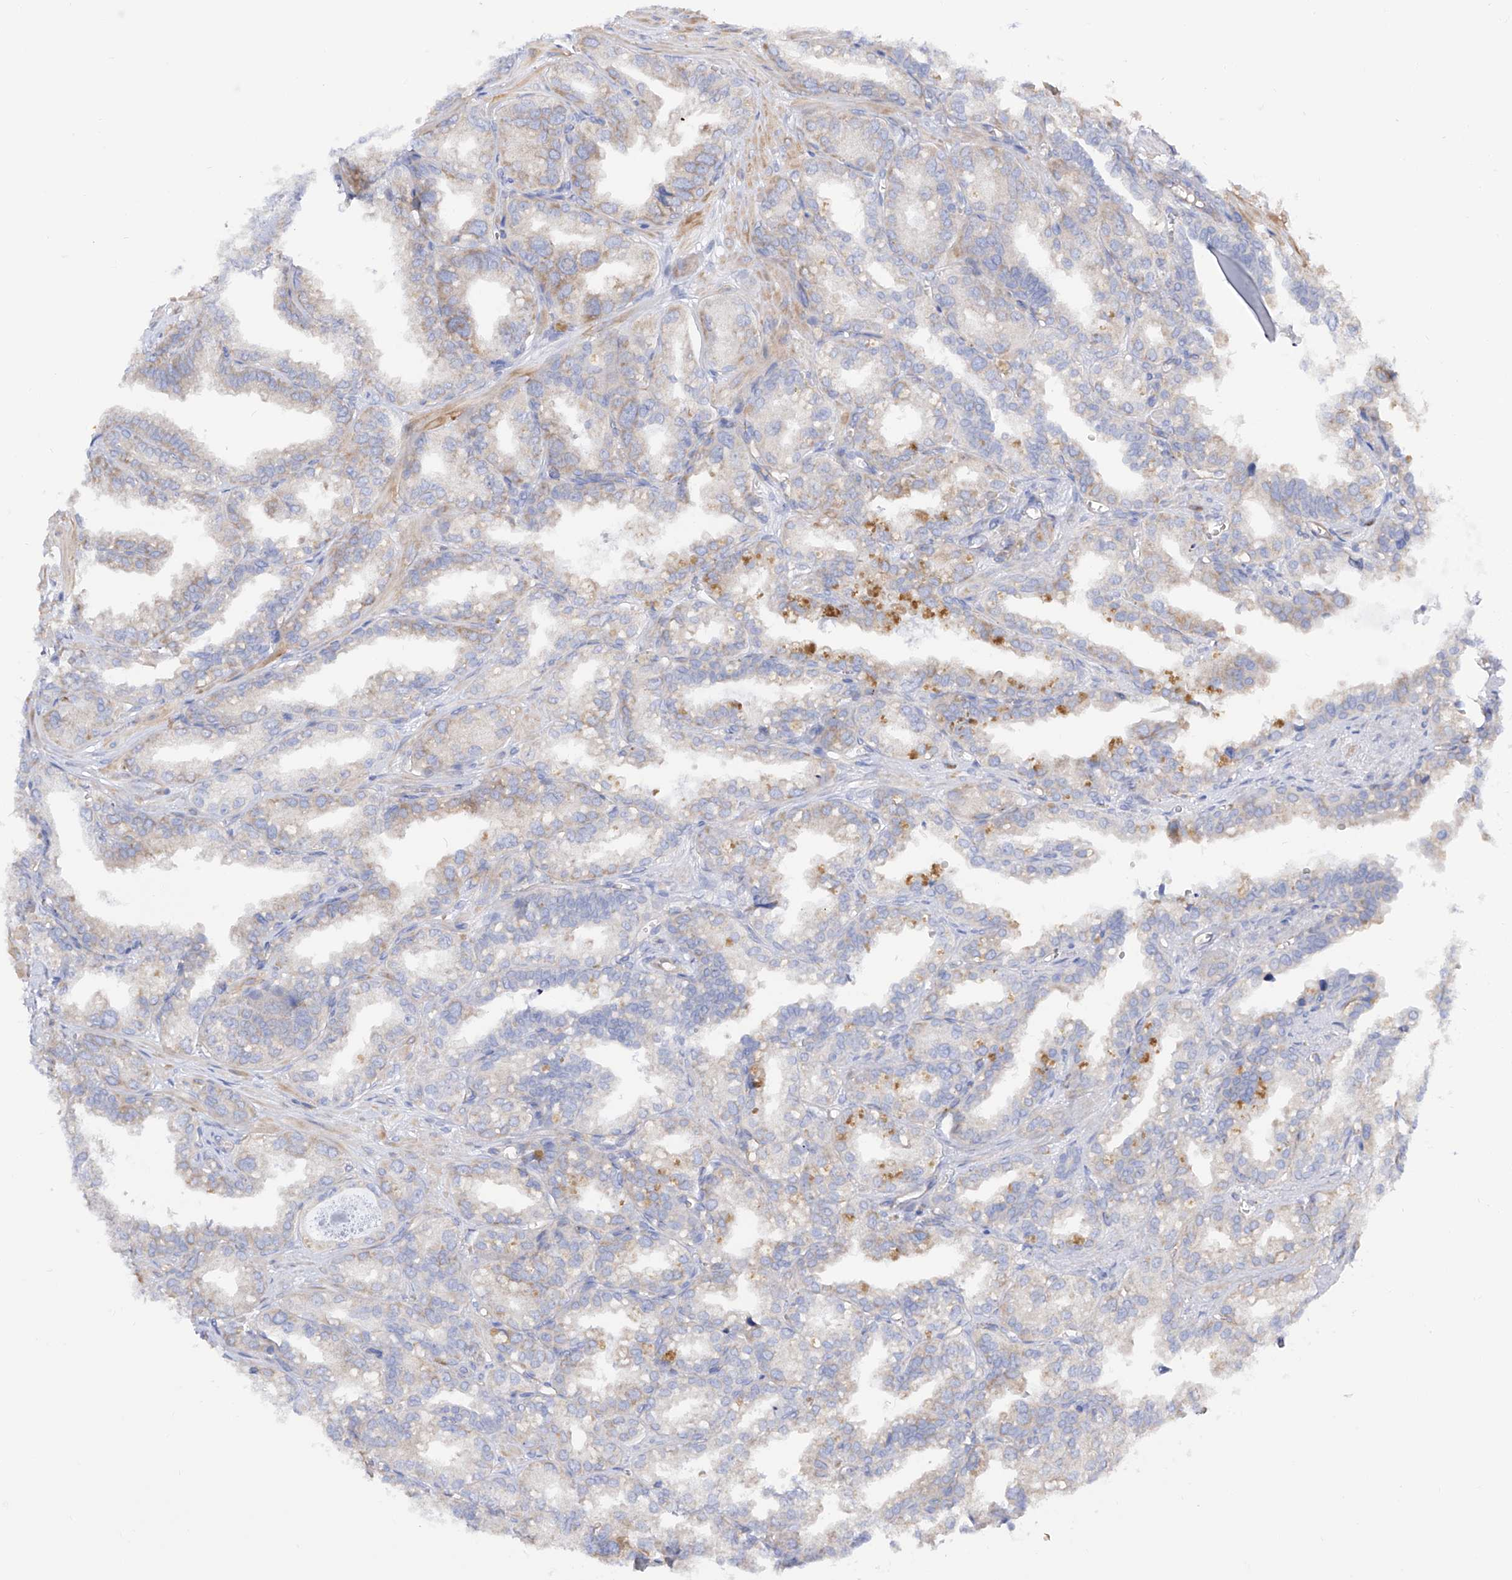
{"staining": {"intensity": "weak", "quantity": "<25%", "location": "cytoplasmic/membranous"}, "tissue": "seminal vesicle", "cell_type": "Glandular cells", "image_type": "normal", "snomed": [{"axis": "morphology", "description": "Normal tissue, NOS"}, {"axis": "topography", "description": "Prostate"}, {"axis": "topography", "description": "Seminal veicle"}], "caption": "DAB (3,3'-diaminobenzidine) immunohistochemical staining of benign seminal vesicle demonstrates no significant staining in glandular cells.", "gene": "LCA5", "patient": {"sex": "male", "age": 51}}